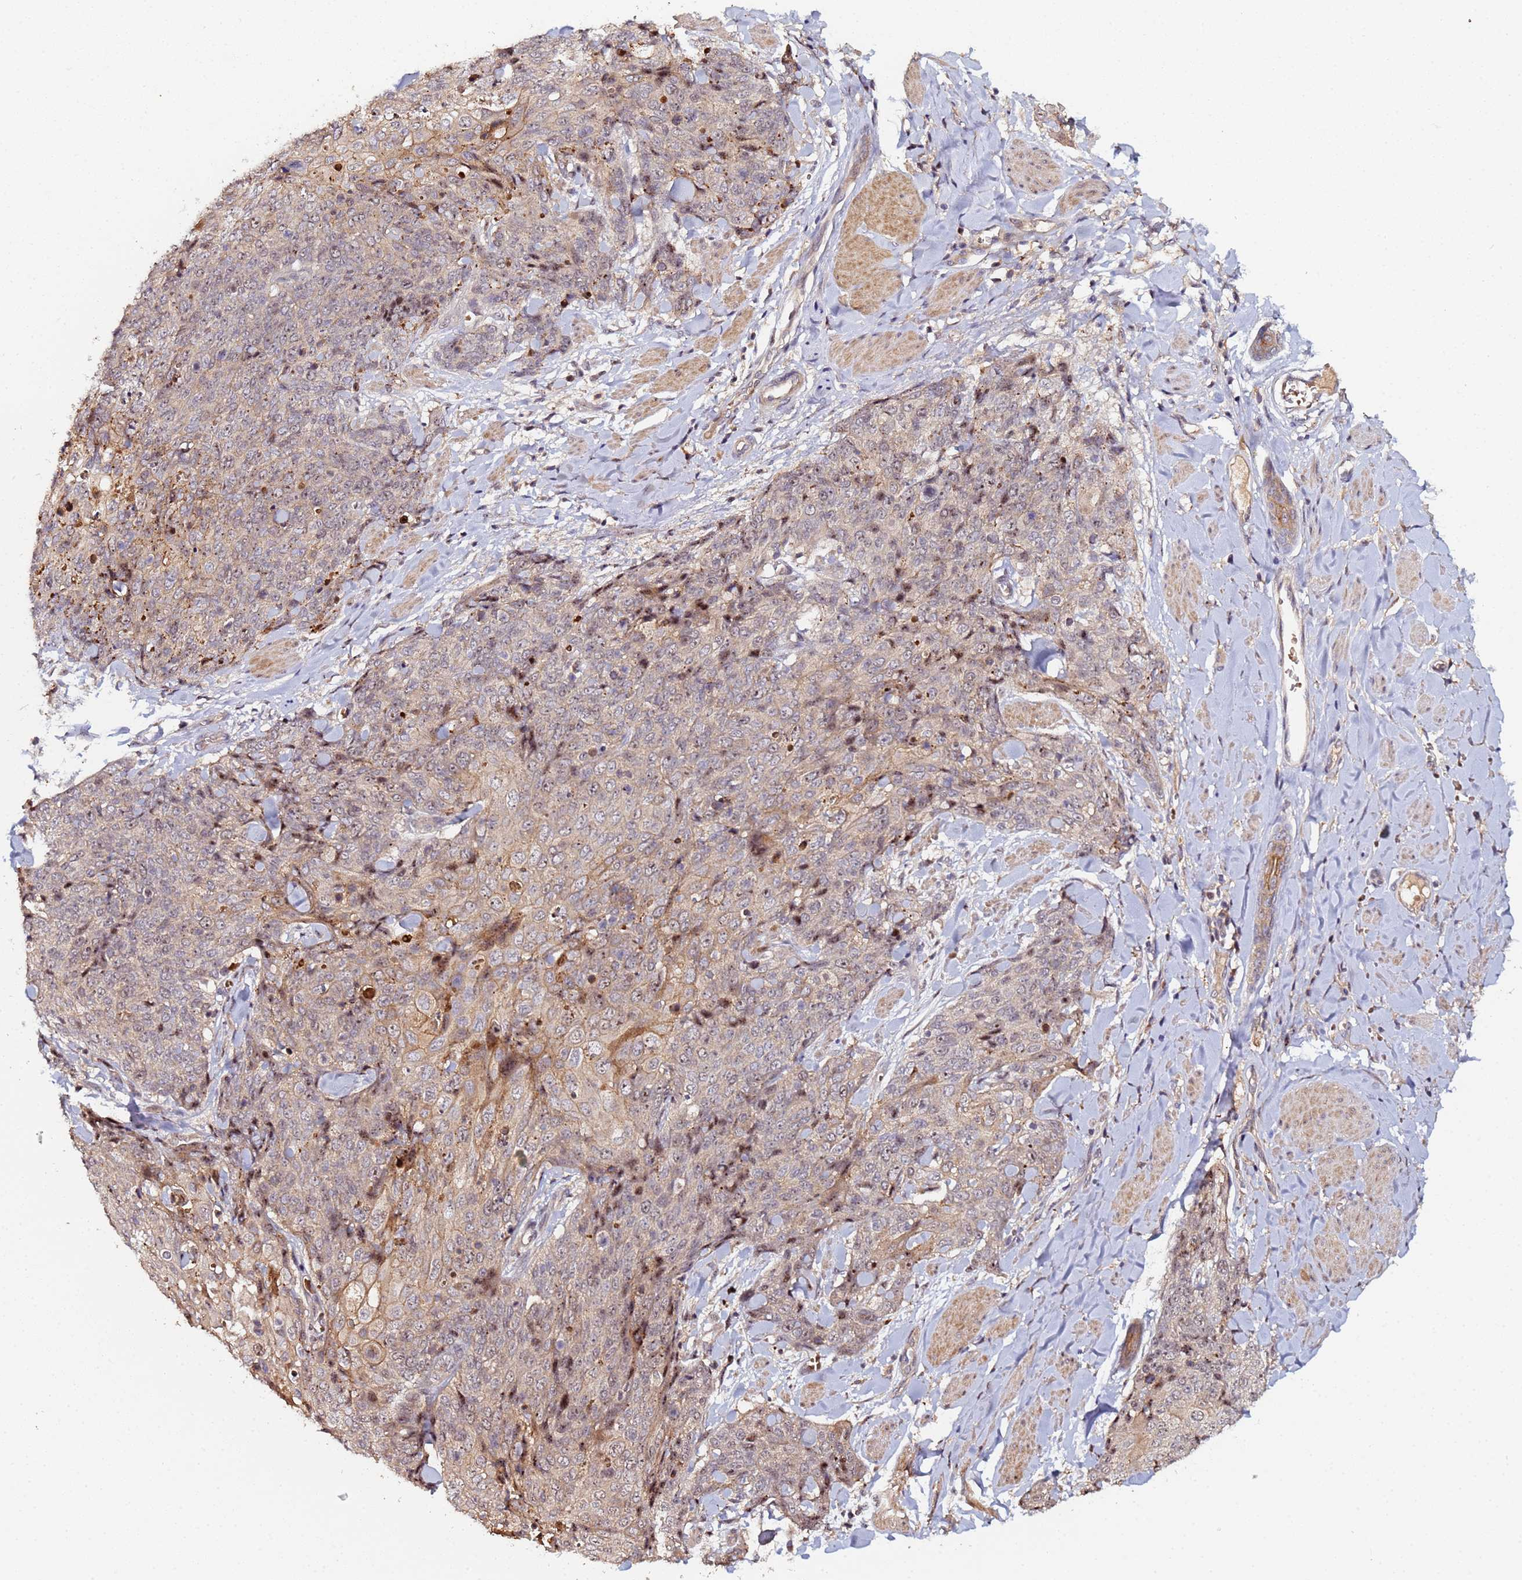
{"staining": {"intensity": "moderate", "quantity": "<25%", "location": "cytoplasmic/membranous,nuclear"}, "tissue": "skin cancer", "cell_type": "Tumor cells", "image_type": "cancer", "snomed": [{"axis": "morphology", "description": "Squamous cell carcinoma, NOS"}, {"axis": "topography", "description": "Skin"}, {"axis": "topography", "description": "Vulva"}], "caption": "Immunohistochemistry (IHC) histopathology image of human skin cancer stained for a protein (brown), which displays low levels of moderate cytoplasmic/membranous and nuclear expression in about <25% of tumor cells.", "gene": "OSER1", "patient": {"sex": "female", "age": 85}}